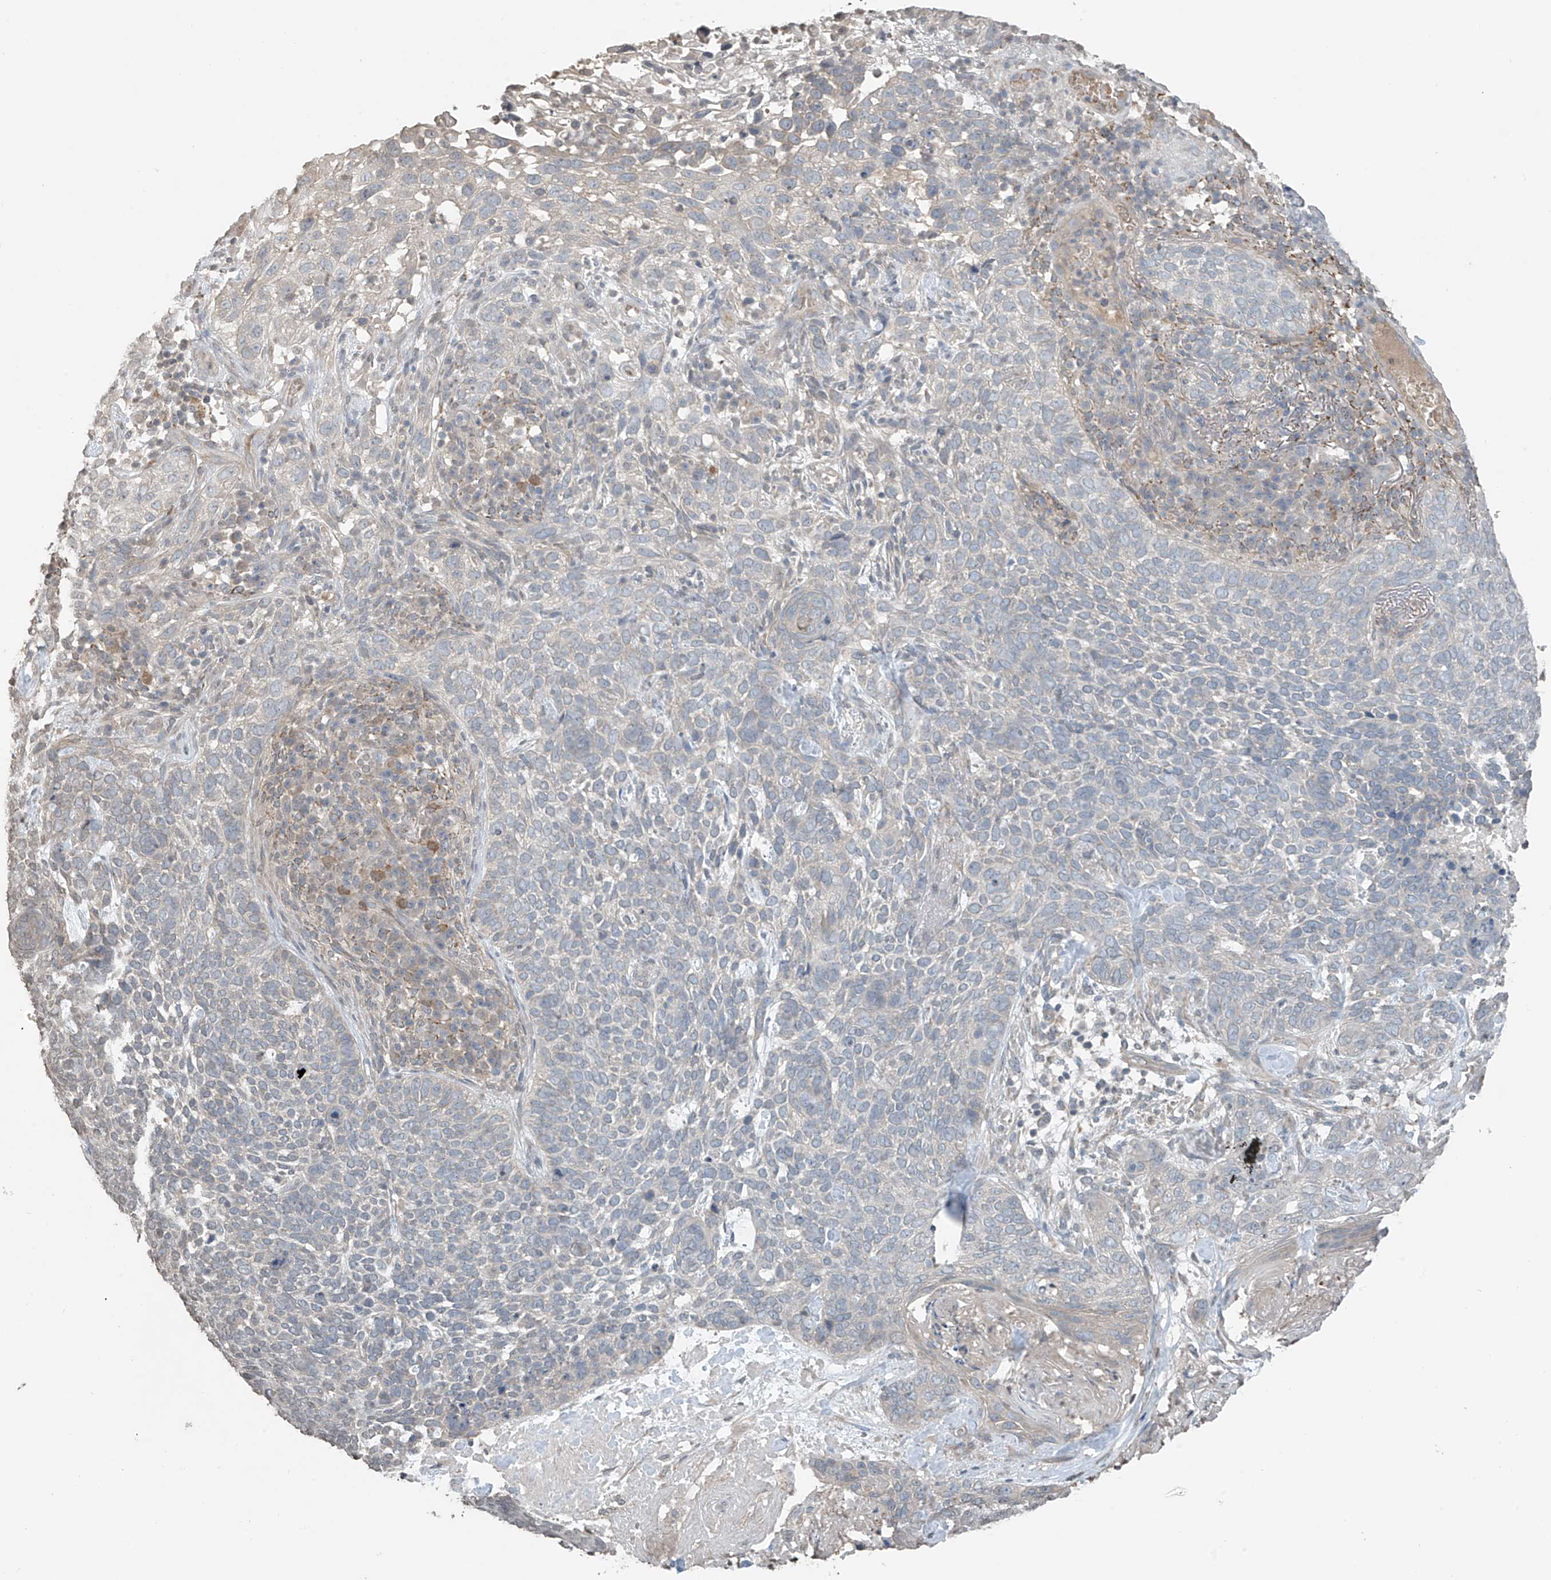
{"staining": {"intensity": "negative", "quantity": "none", "location": "none"}, "tissue": "skin cancer", "cell_type": "Tumor cells", "image_type": "cancer", "snomed": [{"axis": "morphology", "description": "Basal cell carcinoma"}, {"axis": "topography", "description": "Skin"}], "caption": "This is an immunohistochemistry micrograph of skin cancer. There is no expression in tumor cells.", "gene": "HOXA11", "patient": {"sex": "female", "age": 64}}